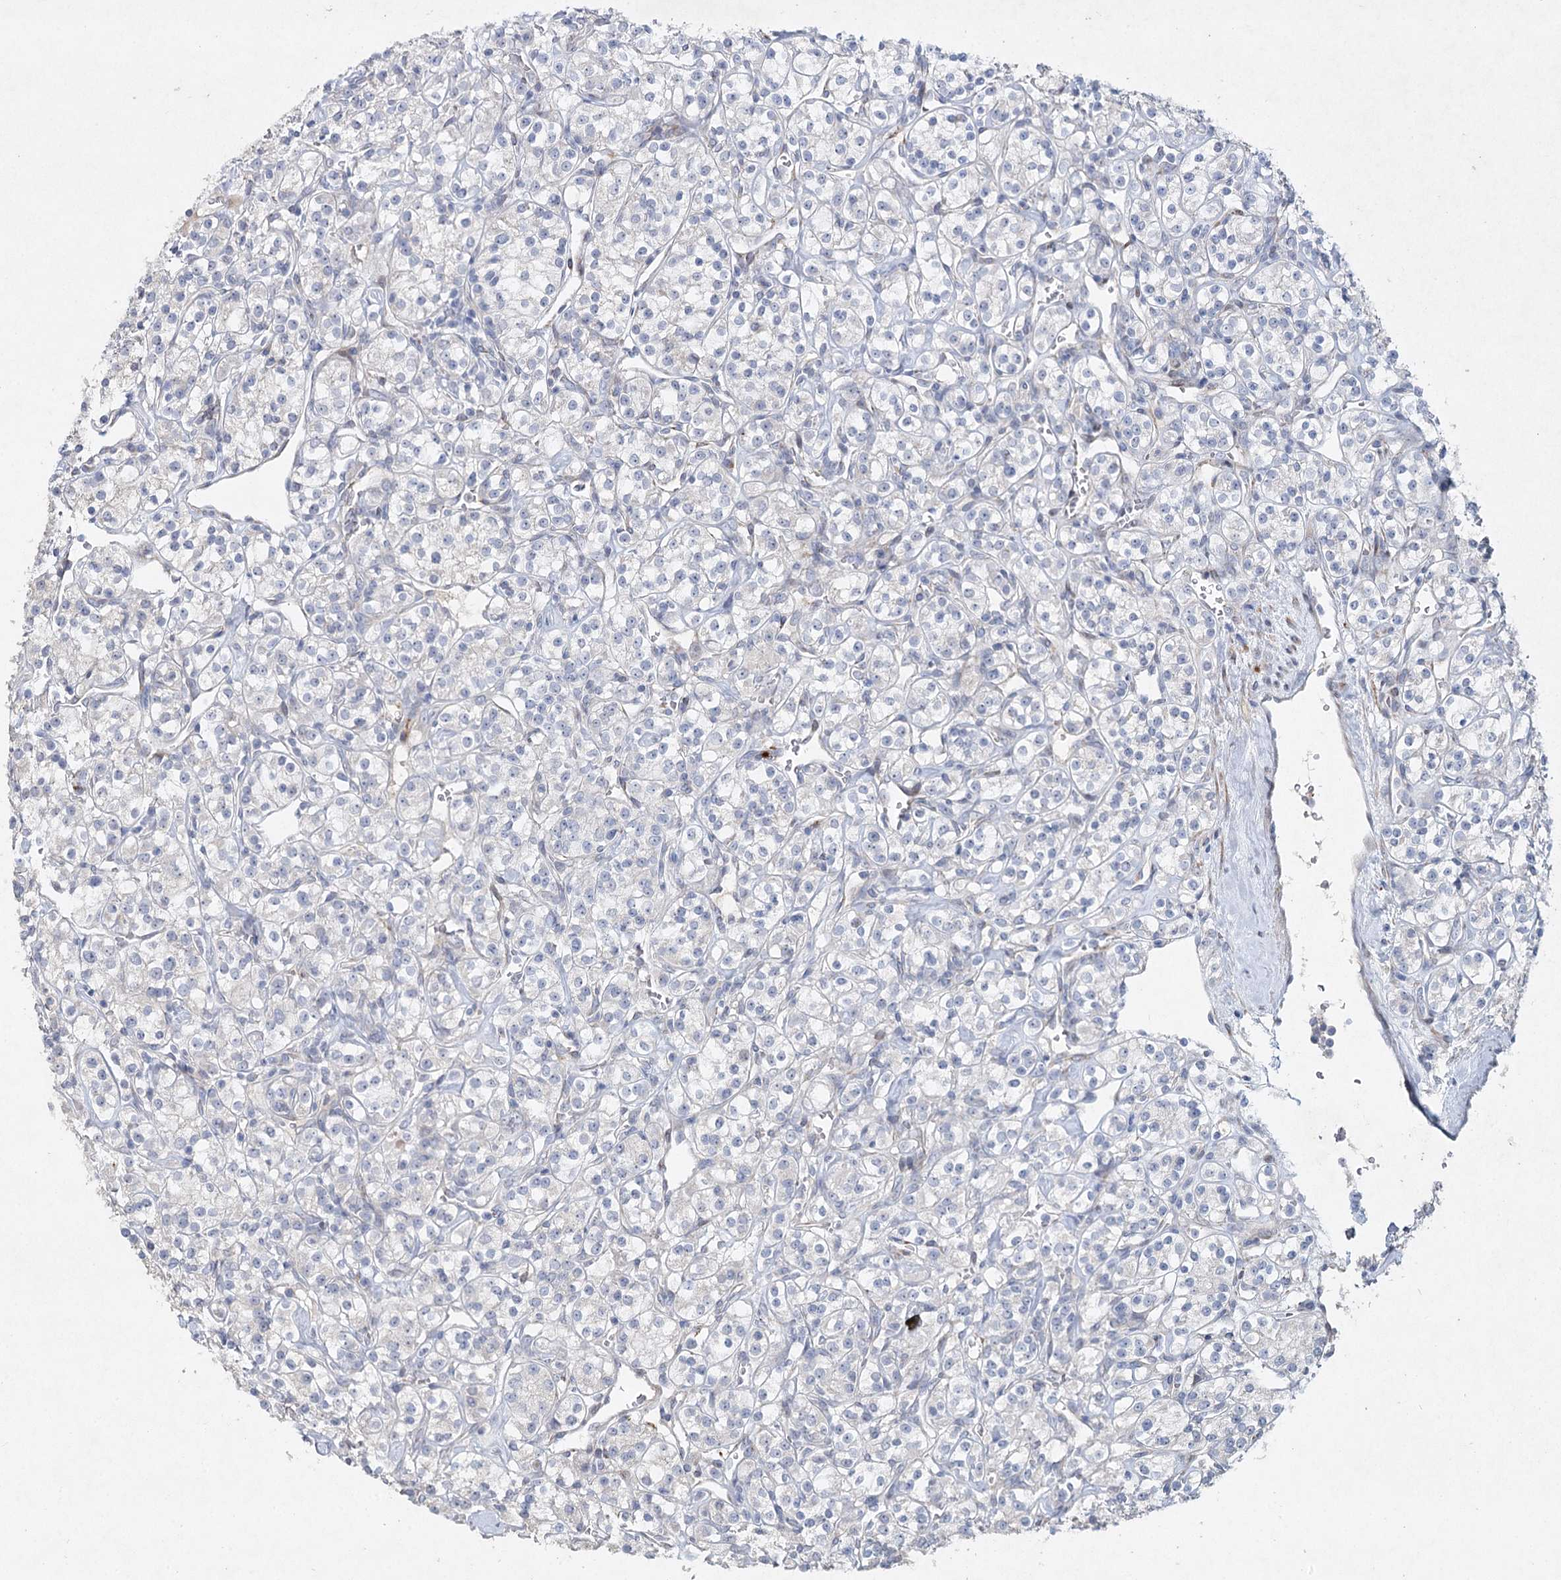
{"staining": {"intensity": "negative", "quantity": "none", "location": "none"}, "tissue": "renal cancer", "cell_type": "Tumor cells", "image_type": "cancer", "snomed": [{"axis": "morphology", "description": "Adenocarcinoma, NOS"}, {"axis": "topography", "description": "Kidney"}], "caption": "IHC micrograph of neoplastic tissue: adenocarcinoma (renal) stained with DAB exhibits no significant protein positivity in tumor cells.", "gene": "RFX6", "patient": {"sex": "male", "age": 77}}